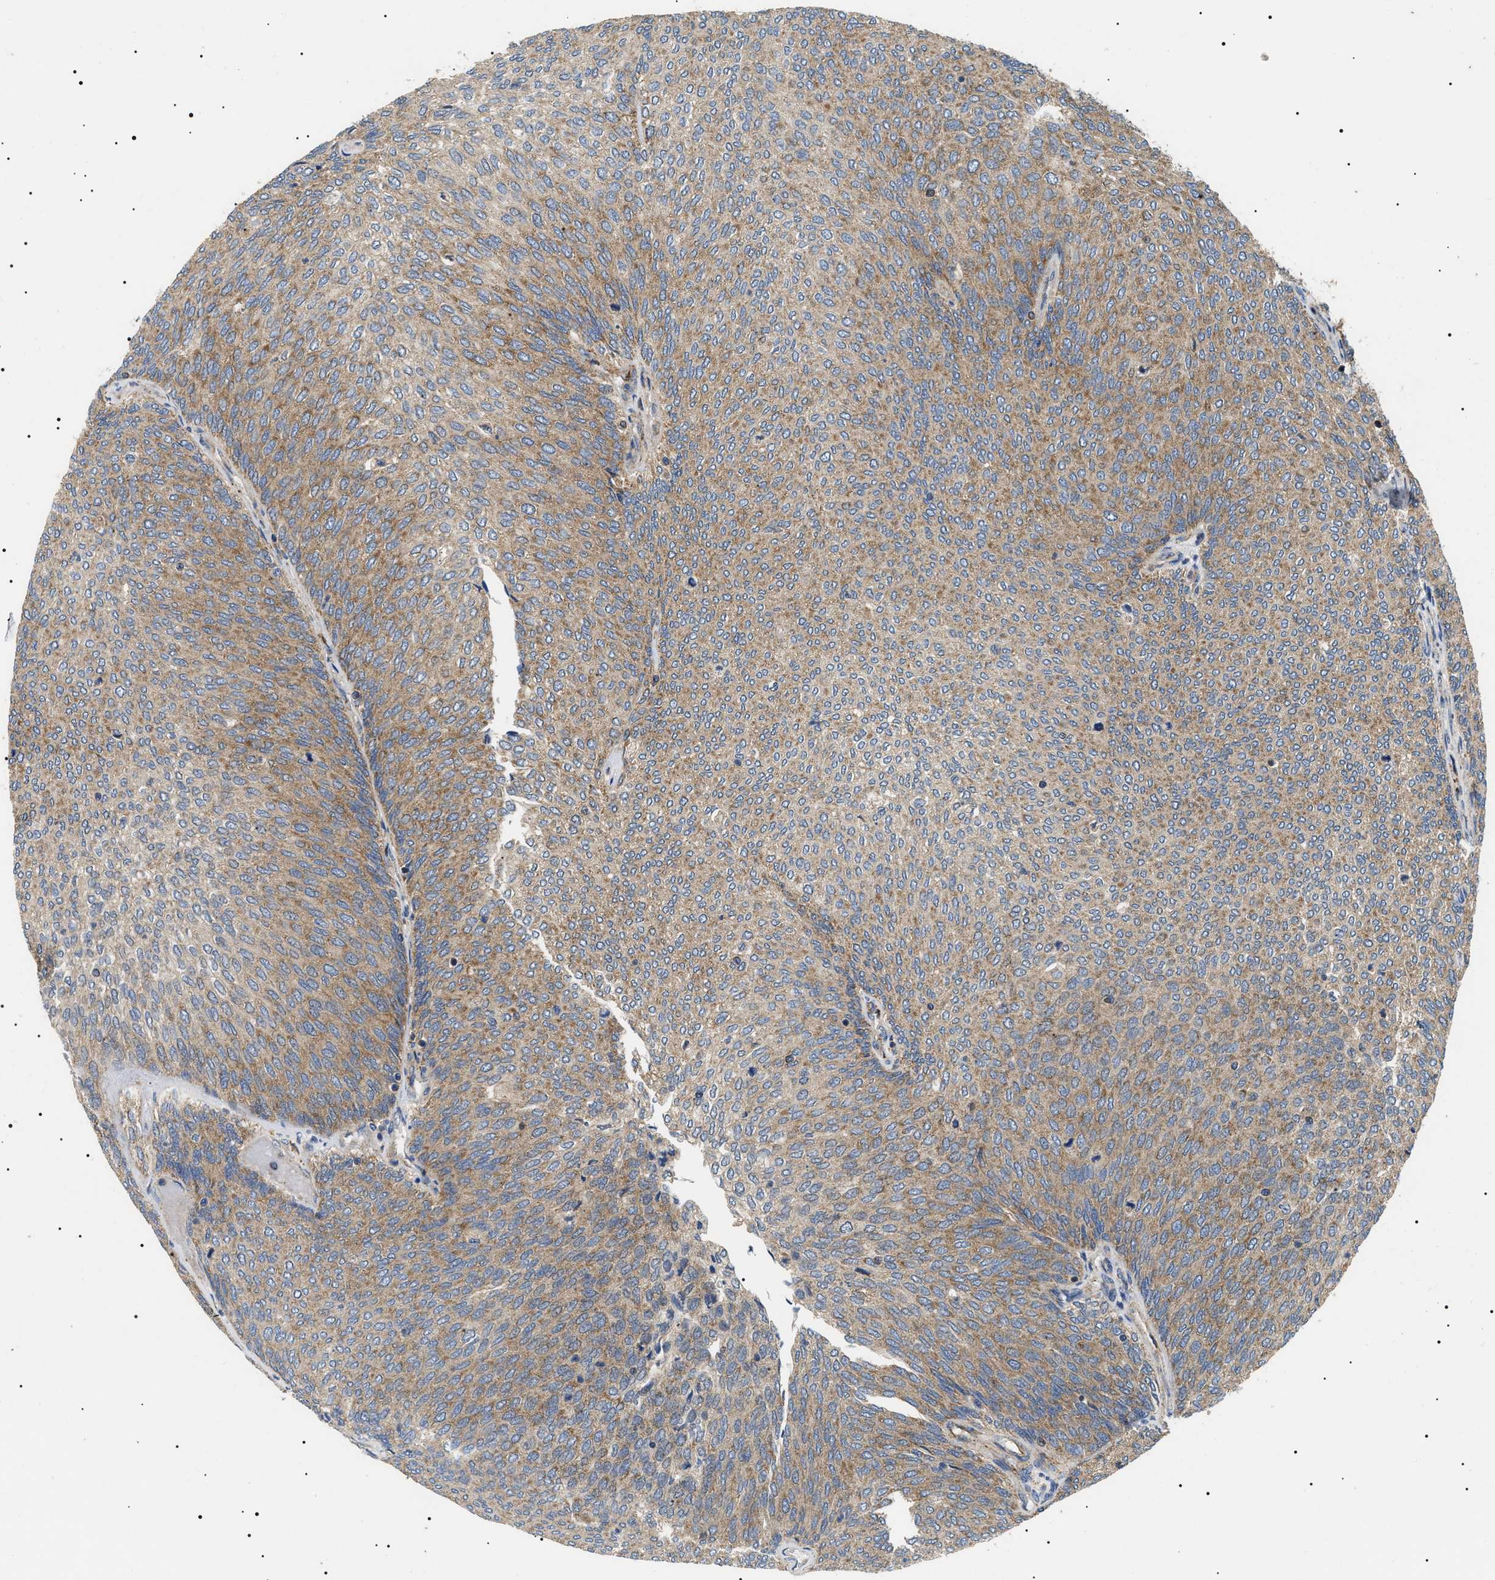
{"staining": {"intensity": "moderate", "quantity": ">75%", "location": "cytoplasmic/membranous"}, "tissue": "urothelial cancer", "cell_type": "Tumor cells", "image_type": "cancer", "snomed": [{"axis": "morphology", "description": "Urothelial carcinoma, Low grade"}, {"axis": "topography", "description": "Urinary bladder"}], "caption": "A high-resolution micrograph shows IHC staining of urothelial cancer, which demonstrates moderate cytoplasmic/membranous positivity in approximately >75% of tumor cells.", "gene": "OXSM", "patient": {"sex": "female", "age": 79}}